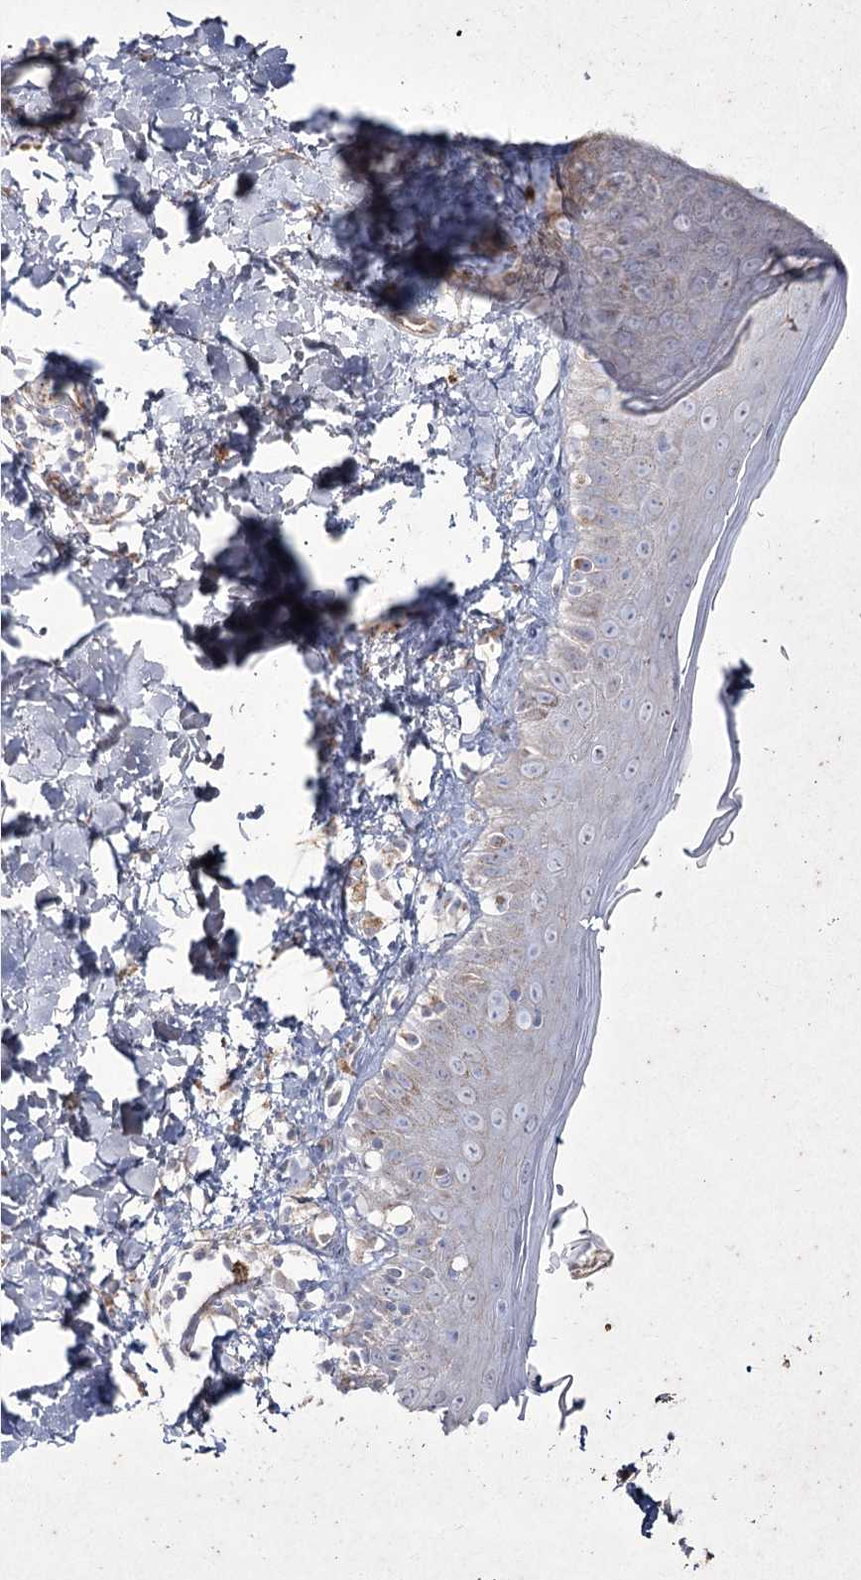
{"staining": {"intensity": "negative", "quantity": "none", "location": "none"}, "tissue": "skin", "cell_type": "Fibroblasts", "image_type": "normal", "snomed": [{"axis": "morphology", "description": "Normal tissue, NOS"}, {"axis": "topography", "description": "Skin"}], "caption": "DAB immunohistochemical staining of normal skin displays no significant expression in fibroblasts. (Brightfield microscopy of DAB (3,3'-diaminobenzidine) immunohistochemistry at high magnification).", "gene": "LDLRAD3", "patient": {"sex": "male", "age": 52}}